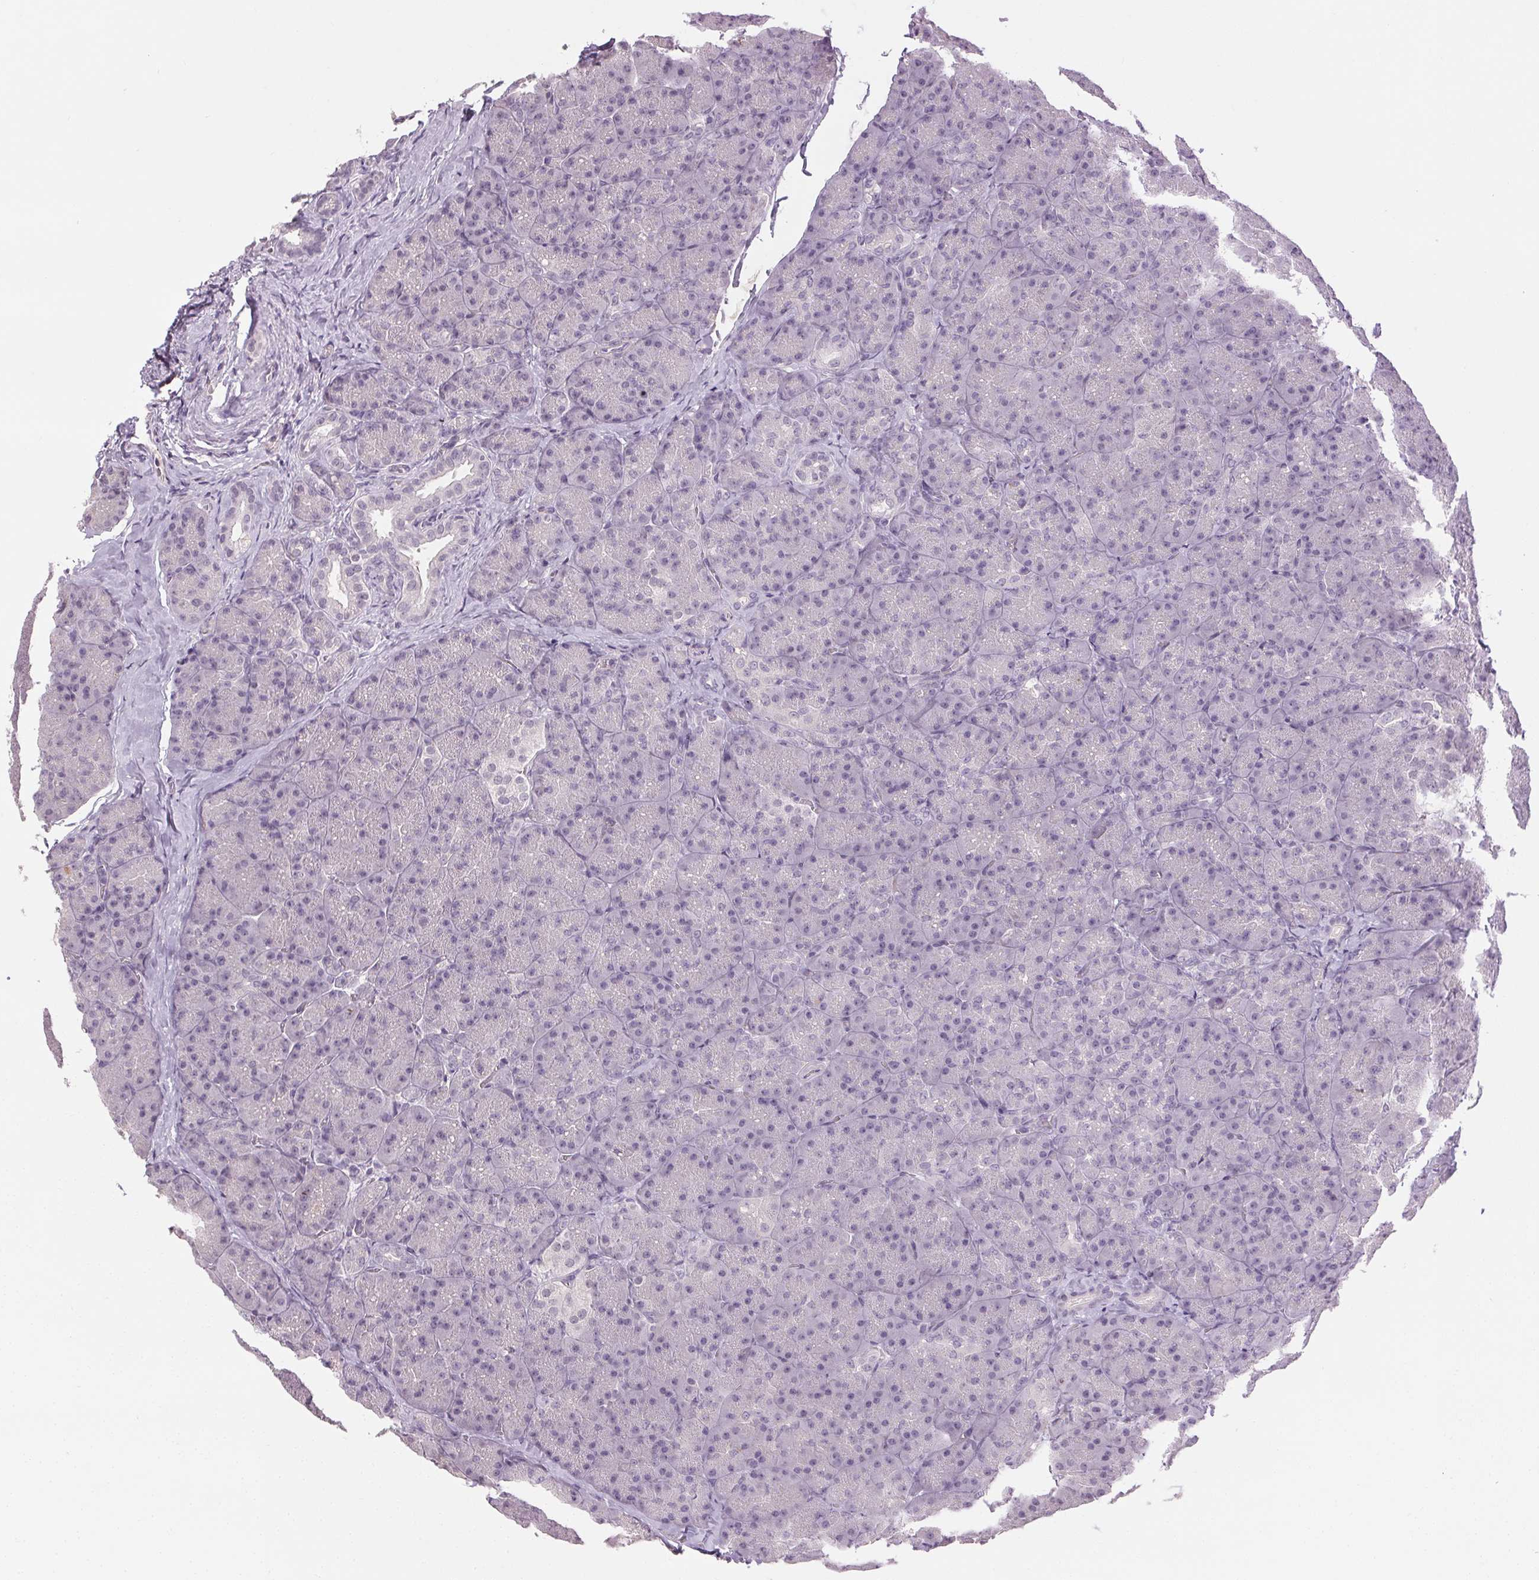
{"staining": {"intensity": "negative", "quantity": "none", "location": "none"}, "tissue": "pancreas", "cell_type": "Exocrine glandular cells", "image_type": "normal", "snomed": [{"axis": "morphology", "description": "Normal tissue, NOS"}, {"axis": "topography", "description": "Pancreas"}], "caption": "Immunohistochemistry (IHC) photomicrograph of normal pancreas: pancreas stained with DAB displays no significant protein positivity in exocrine glandular cells.", "gene": "FAM168A", "patient": {"sex": "male", "age": 57}}